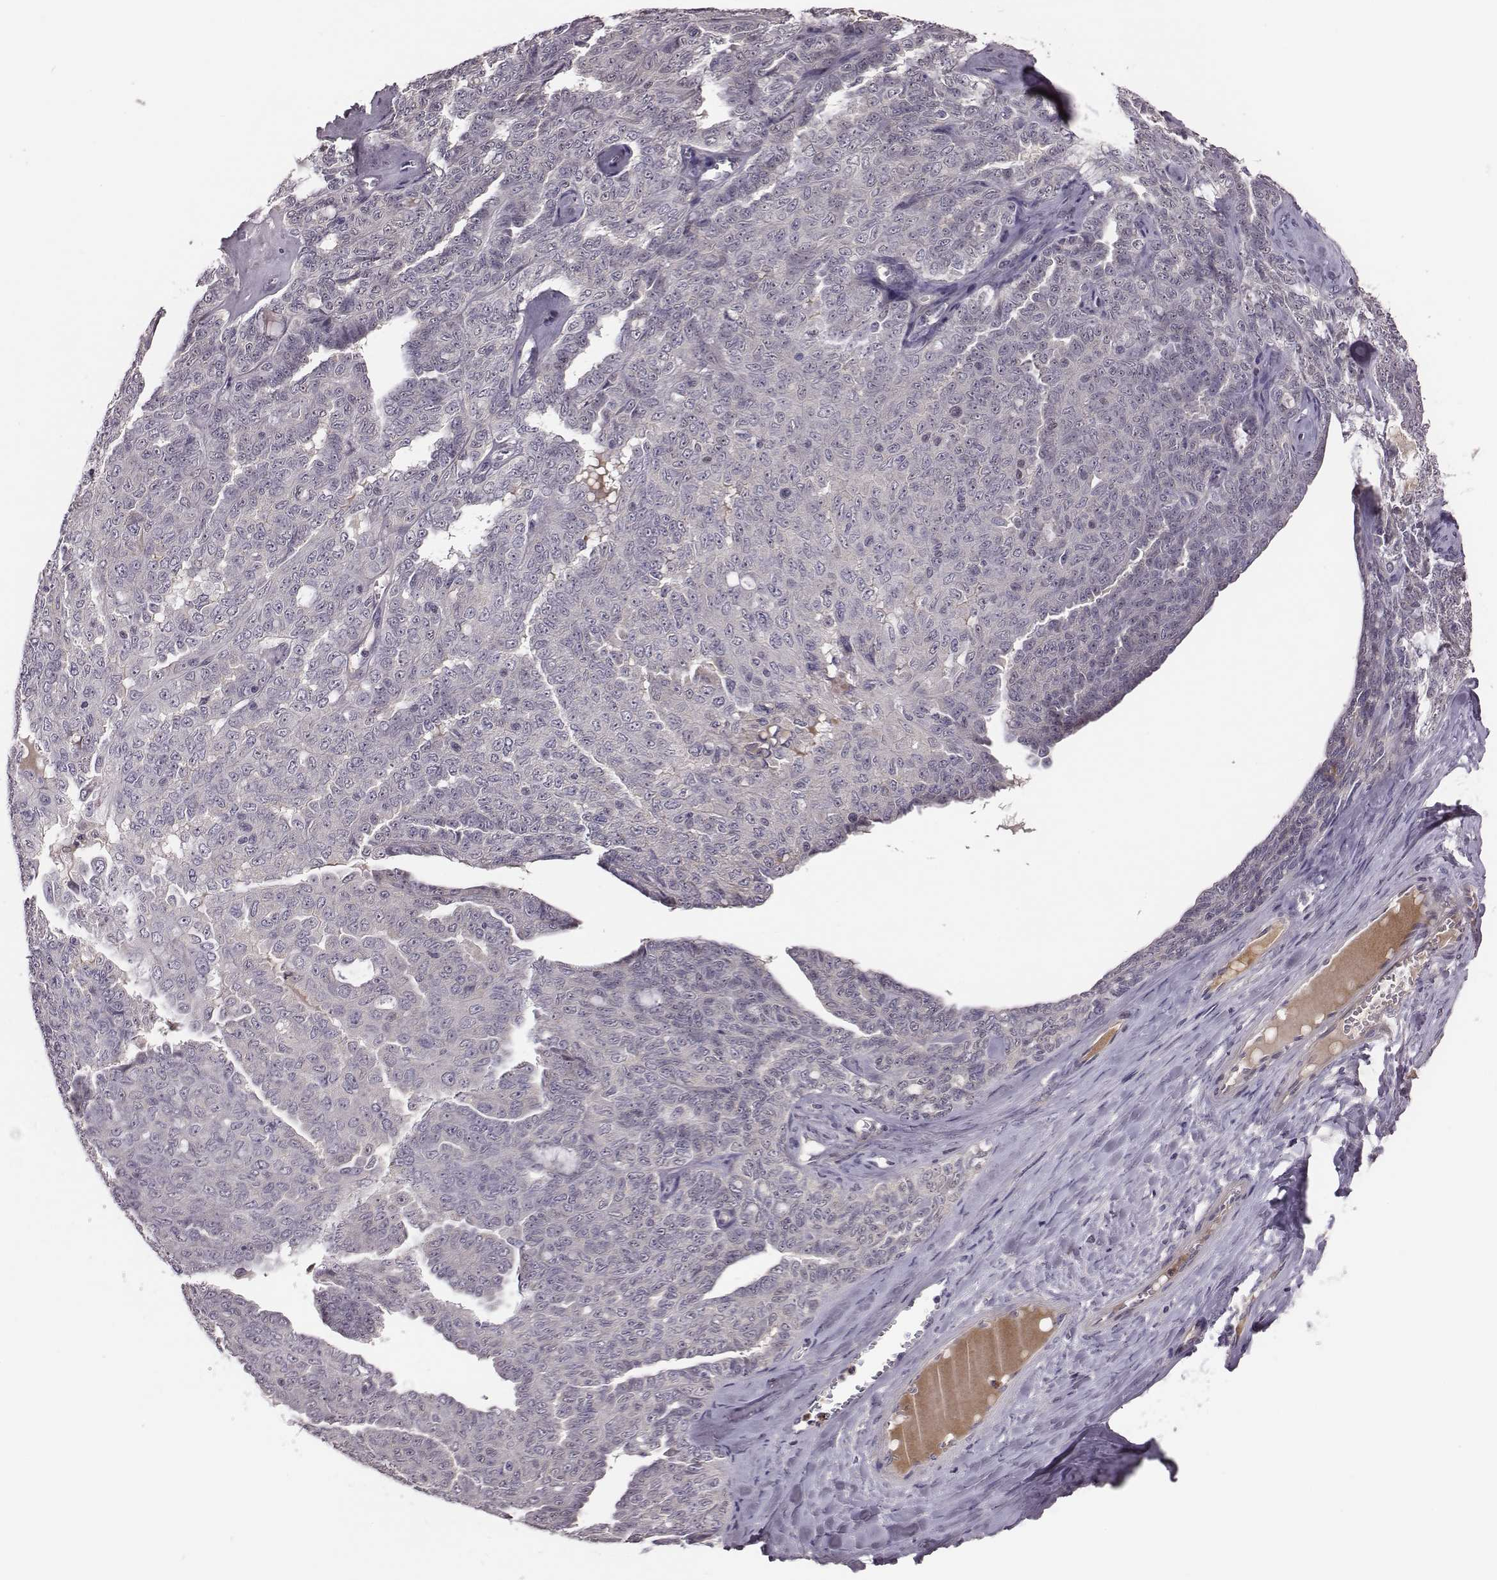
{"staining": {"intensity": "negative", "quantity": "none", "location": "none"}, "tissue": "ovarian cancer", "cell_type": "Tumor cells", "image_type": "cancer", "snomed": [{"axis": "morphology", "description": "Cystadenocarcinoma, serous, NOS"}, {"axis": "topography", "description": "Ovary"}], "caption": "Image shows no protein staining in tumor cells of ovarian cancer tissue. (Stains: DAB immunohistochemistry (IHC) with hematoxylin counter stain, Microscopy: brightfield microscopy at high magnification).", "gene": "KMO", "patient": {"sex": "female", "age": 71}}